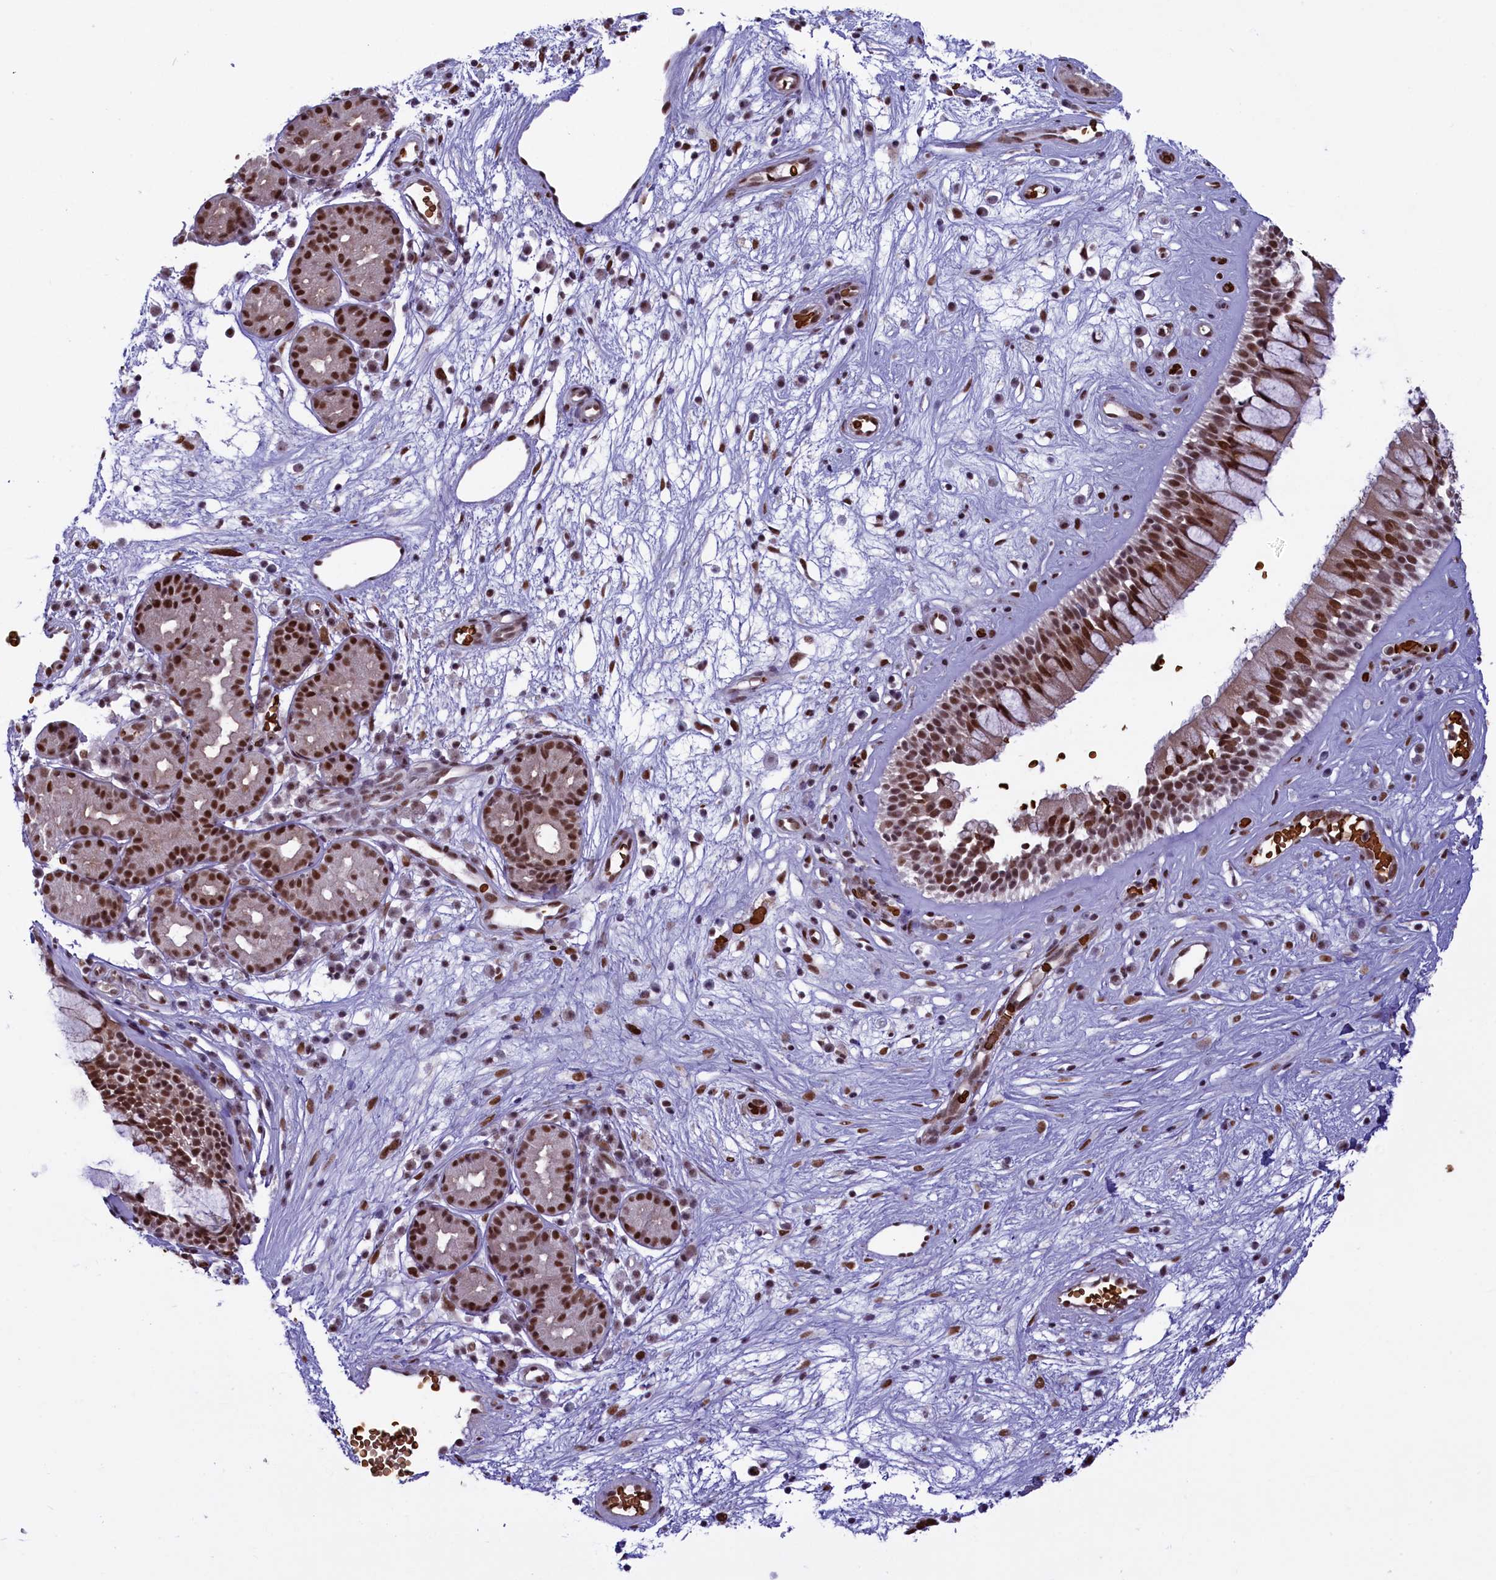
{"staining": {"intensity": "strong", "quantity": ">75%", "location": "nuclear"}, "tissue": "nasopharynx", "cell_type": "Respiratory epithelial cells", "image_type": "normal", "snomed": [{"axis": "morphology", "description": "Normal tissue, NOS"}, {"axis": "topography", "description": "Nasopharynx"}], "caption": "Protein analysis of normal nasopharynx demonstrates strong nuclear positivity in about >75% of respiratory epithelial cells. (Stains: DAB in brown, nuclei in blue, Microscopy: brightfield microscopy at high magnification).", "gene": "MPHOSPH8", "patient": {"sex": "male", "age": 32}}